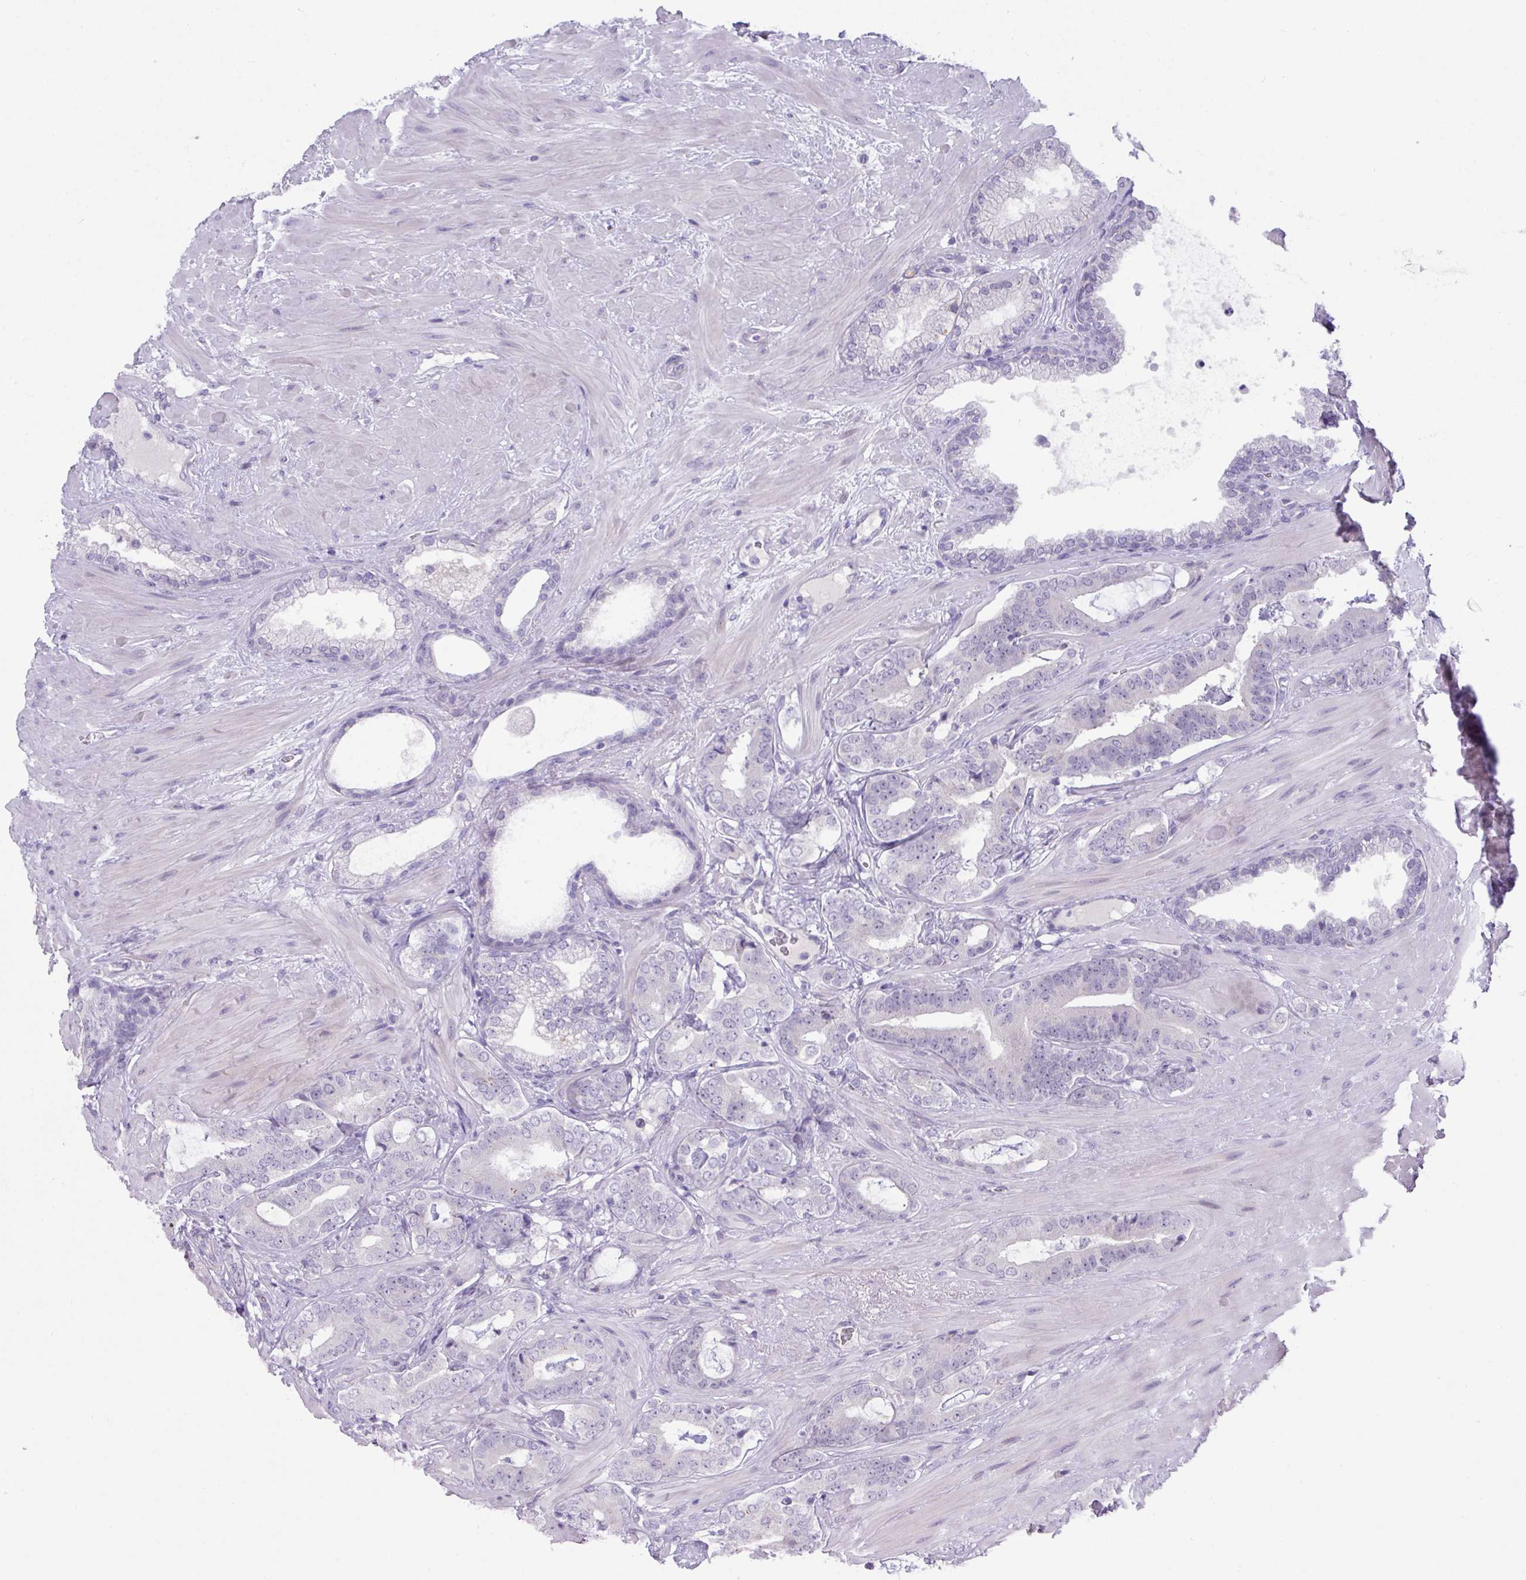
{"staining": {"intensity": "negative", "quantity": "none", "location": "none"}, "tissue": "prostate cancer", "cell_type": "Tumor cells", "image_type": "cancer", "snomed": [{"axis": "morphology", "description": "Adenocarcinoma, Low grade"}, {"axis": "topography", "description": "Prostate"}], "caption": "Immunohistochemistry (IHC) micrograph of human prostate adenocarcinoma (low-grade) stained for a protein (brown), which shows no positivity in tumor cells. (DAB (3,3'-diaminobenzidine) IHC, high magnification).", "gene": "ANKRD13B", "patient": {"sex": "male", "age": 61}}